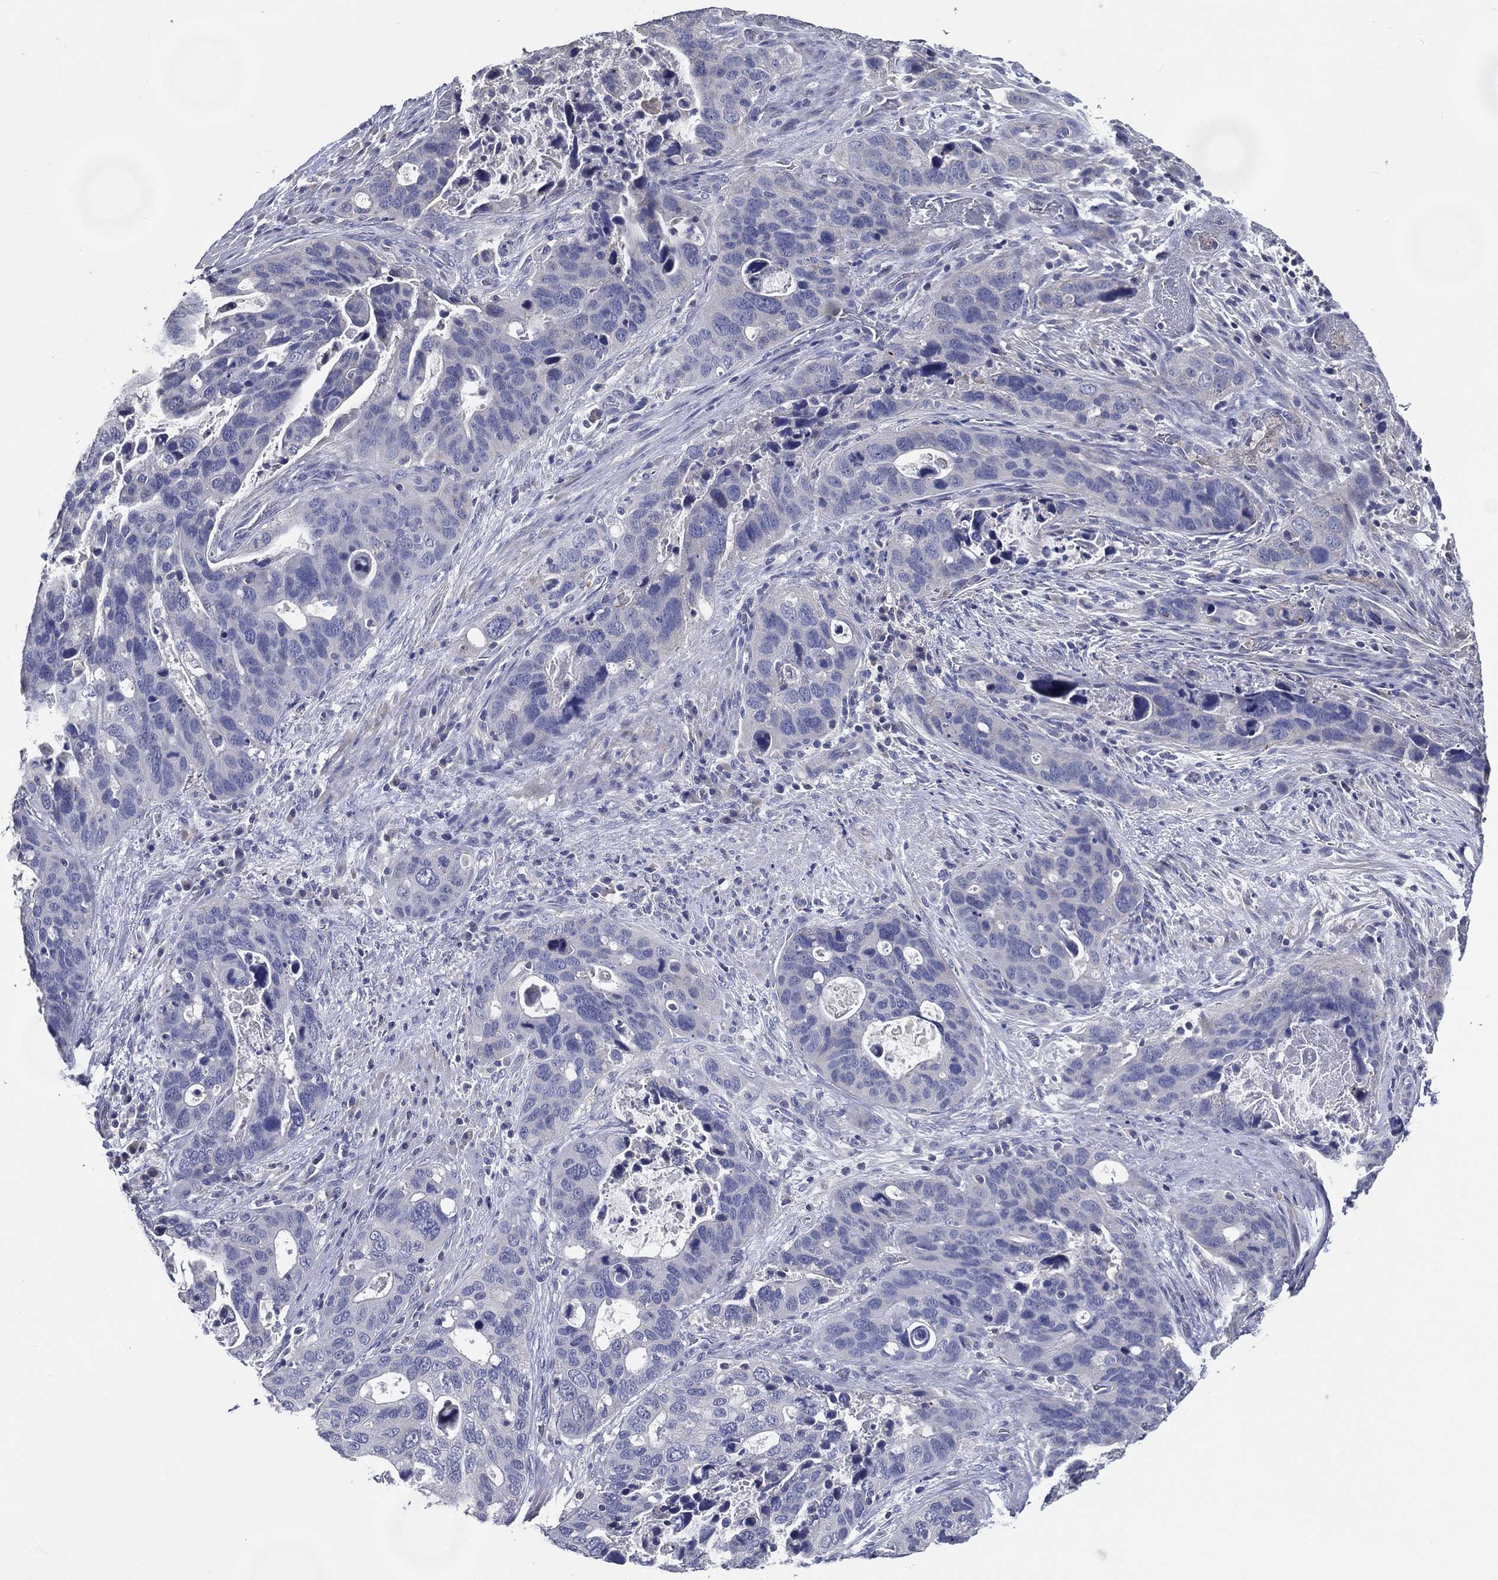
{"staining": {"intensity": "negative", "quantity": "none", "location": "none"}, "tissue": "stomach cancer", "cell_type": "Tumor cells", "image_type": "cancer", "snomed": [{"axis": "morphology", "description": "Adenocarcinoma, NOS"}, {"axis": "topography", "description": "Stomach"}], "caption": "Stomach cancer was stained to show a protein in brown. There is no significant expression in tumor cells. The staining is performed using DAB (3,3'-diaminobenzidine) brown chromogen with nuclei counter-stained in using hematoxylin.", "gene": "TFAP2A", "patient": {"sex": "male", "age": 54}}